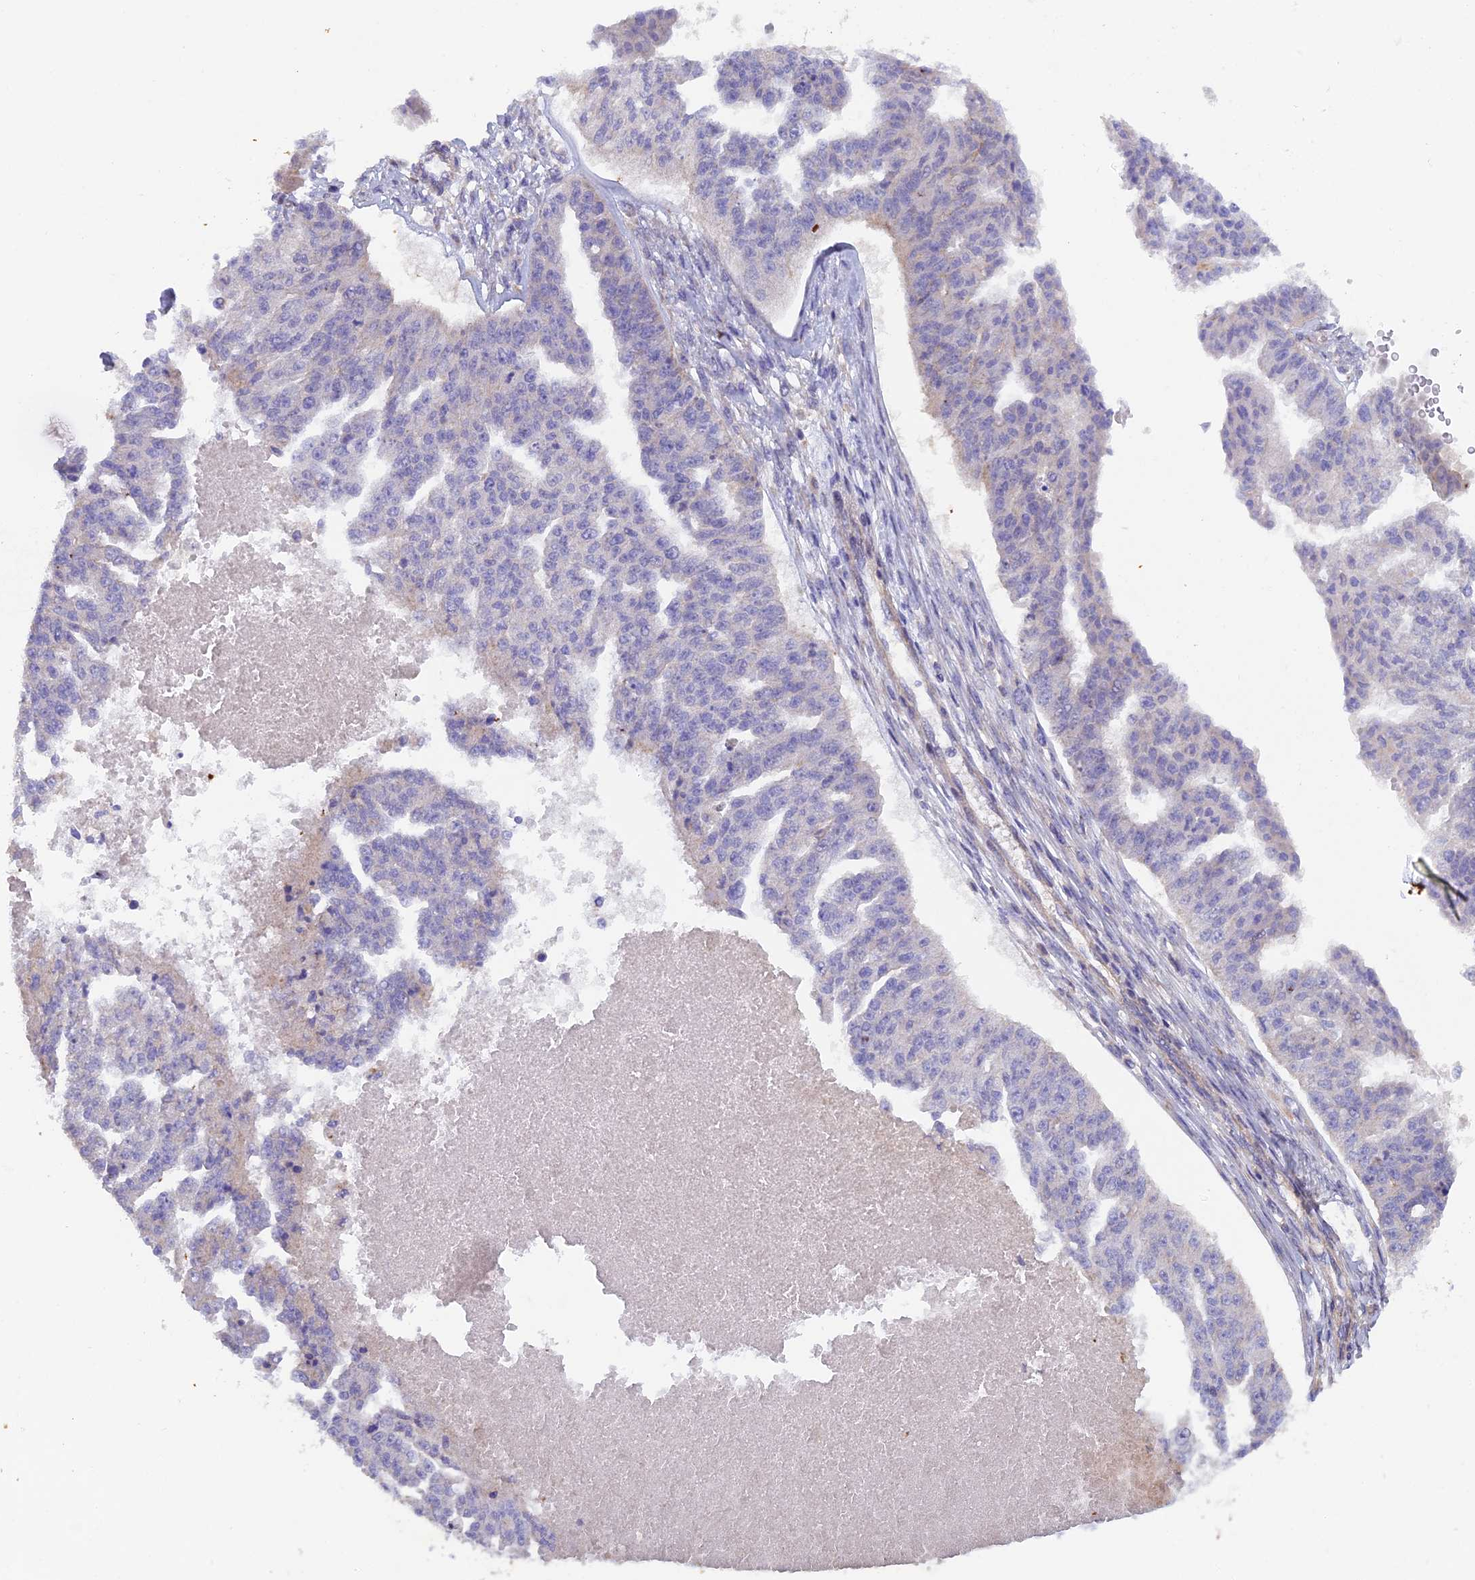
{"staining": {"intensity": "negative", "quantity": "none", "location": "none"}, "tissue": "ovarian cancer", "cell_type": "Tumor cells", "image_type": "cancer", "snomed": [{"axis": "morphology", "description": "Cystadenocarcinoma, serous, NOS"}, {"axis": "topography", "description": "Ovary"}], "caption": "Ovarian cancer (serous cystadenocarcinoma) was stained to show a protein in brown. There is no significant staining in tumor cells.", "gene": "FZR1", "patient": {"sex": "female", "age": 58}}